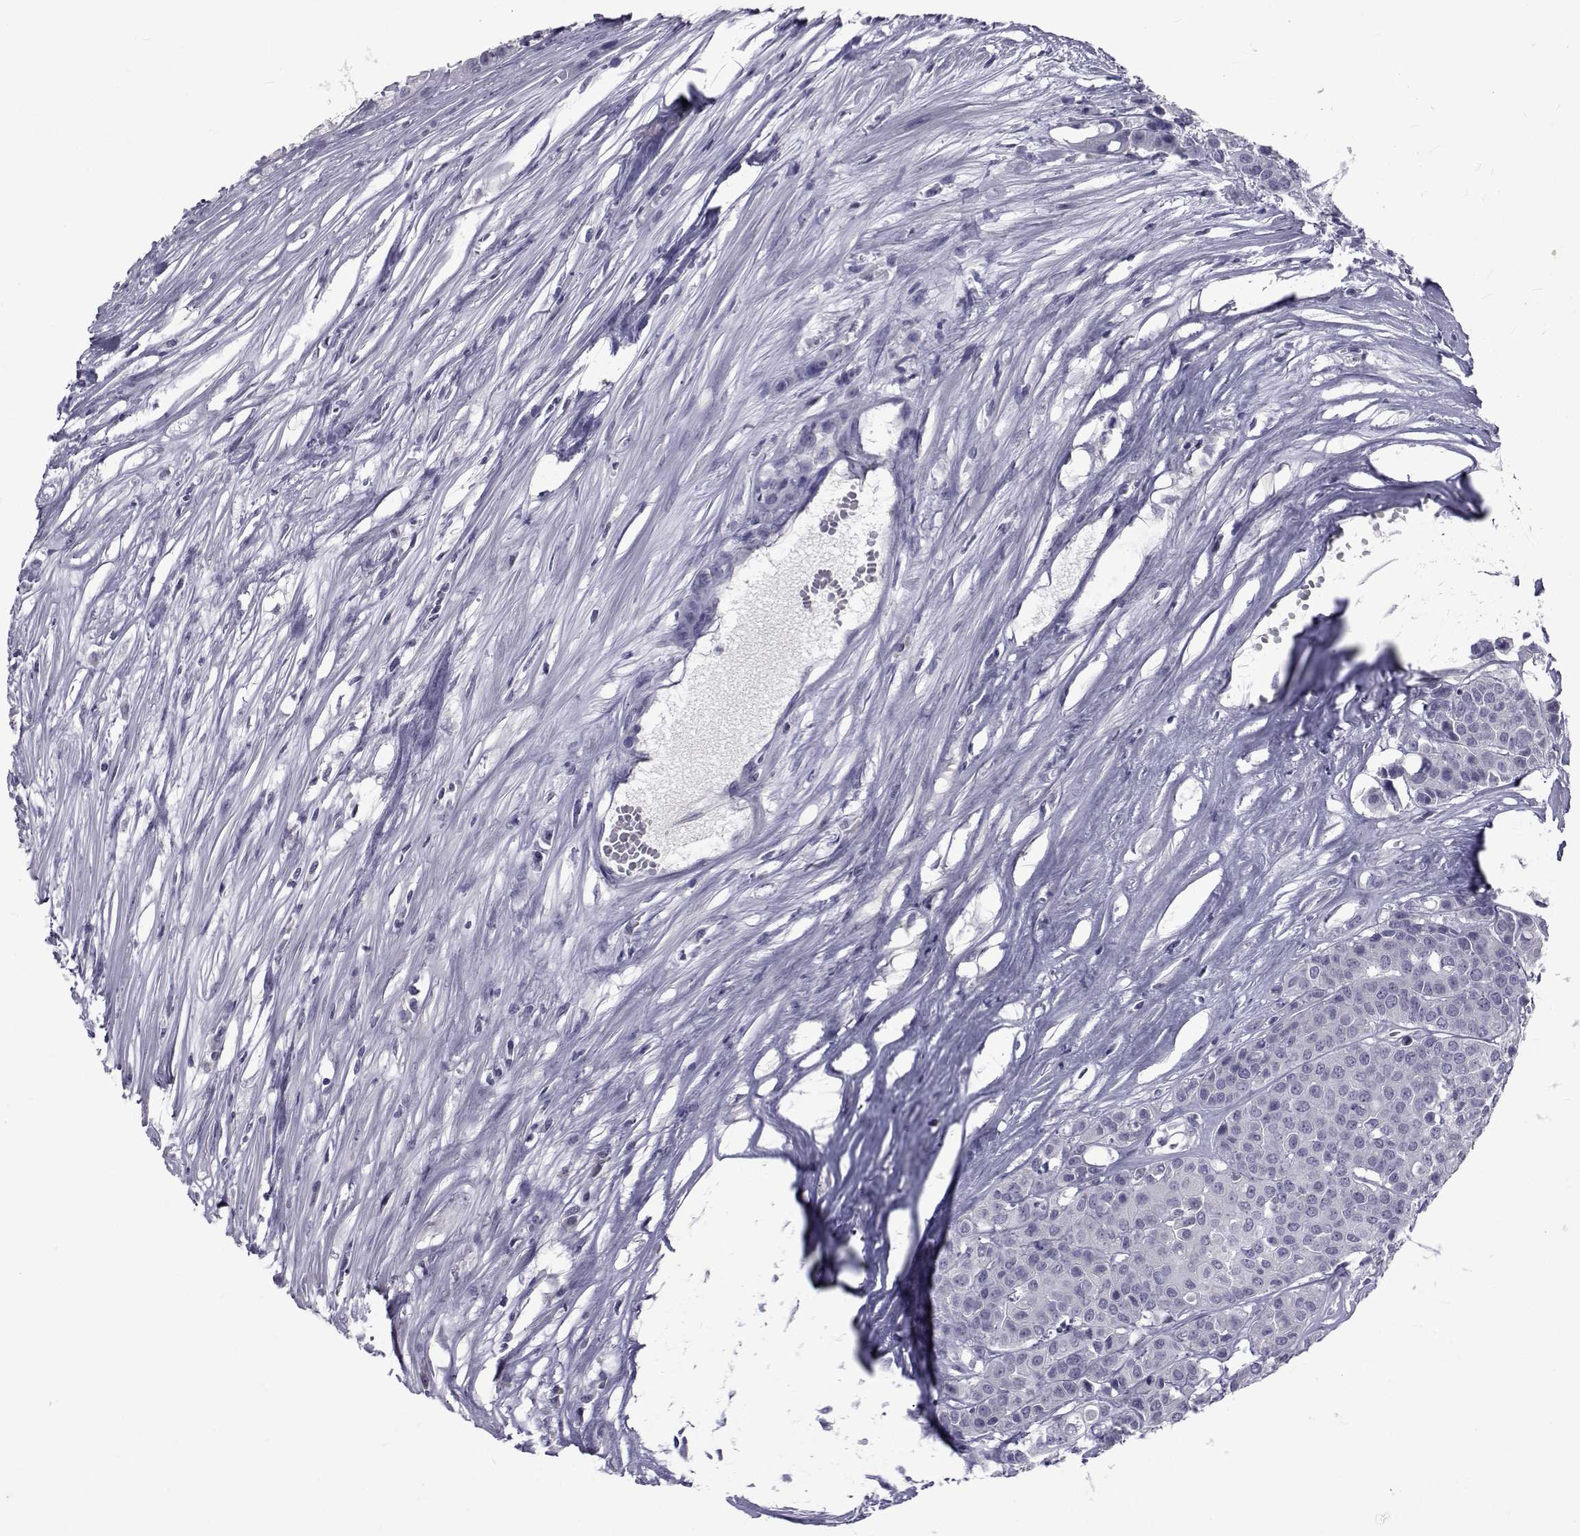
{"staining": {"intensity": "negative", "quantity": "none", "location": "none"}, "tissue": "carcinoid", "cell_type": "Tumor cells", "image_type": "cancer", "snomed": [{"axis": "morphology", "description": "Carcinoid, malignant, NOS"}, {"axis": "topography", "description": "Colon"}], "caption": "Protein analysis of carcinoid (malignant) reveals no significant expression in tumor cells.", "gene": "PAX2", "patient": {"sex": "male", "age": 81}}